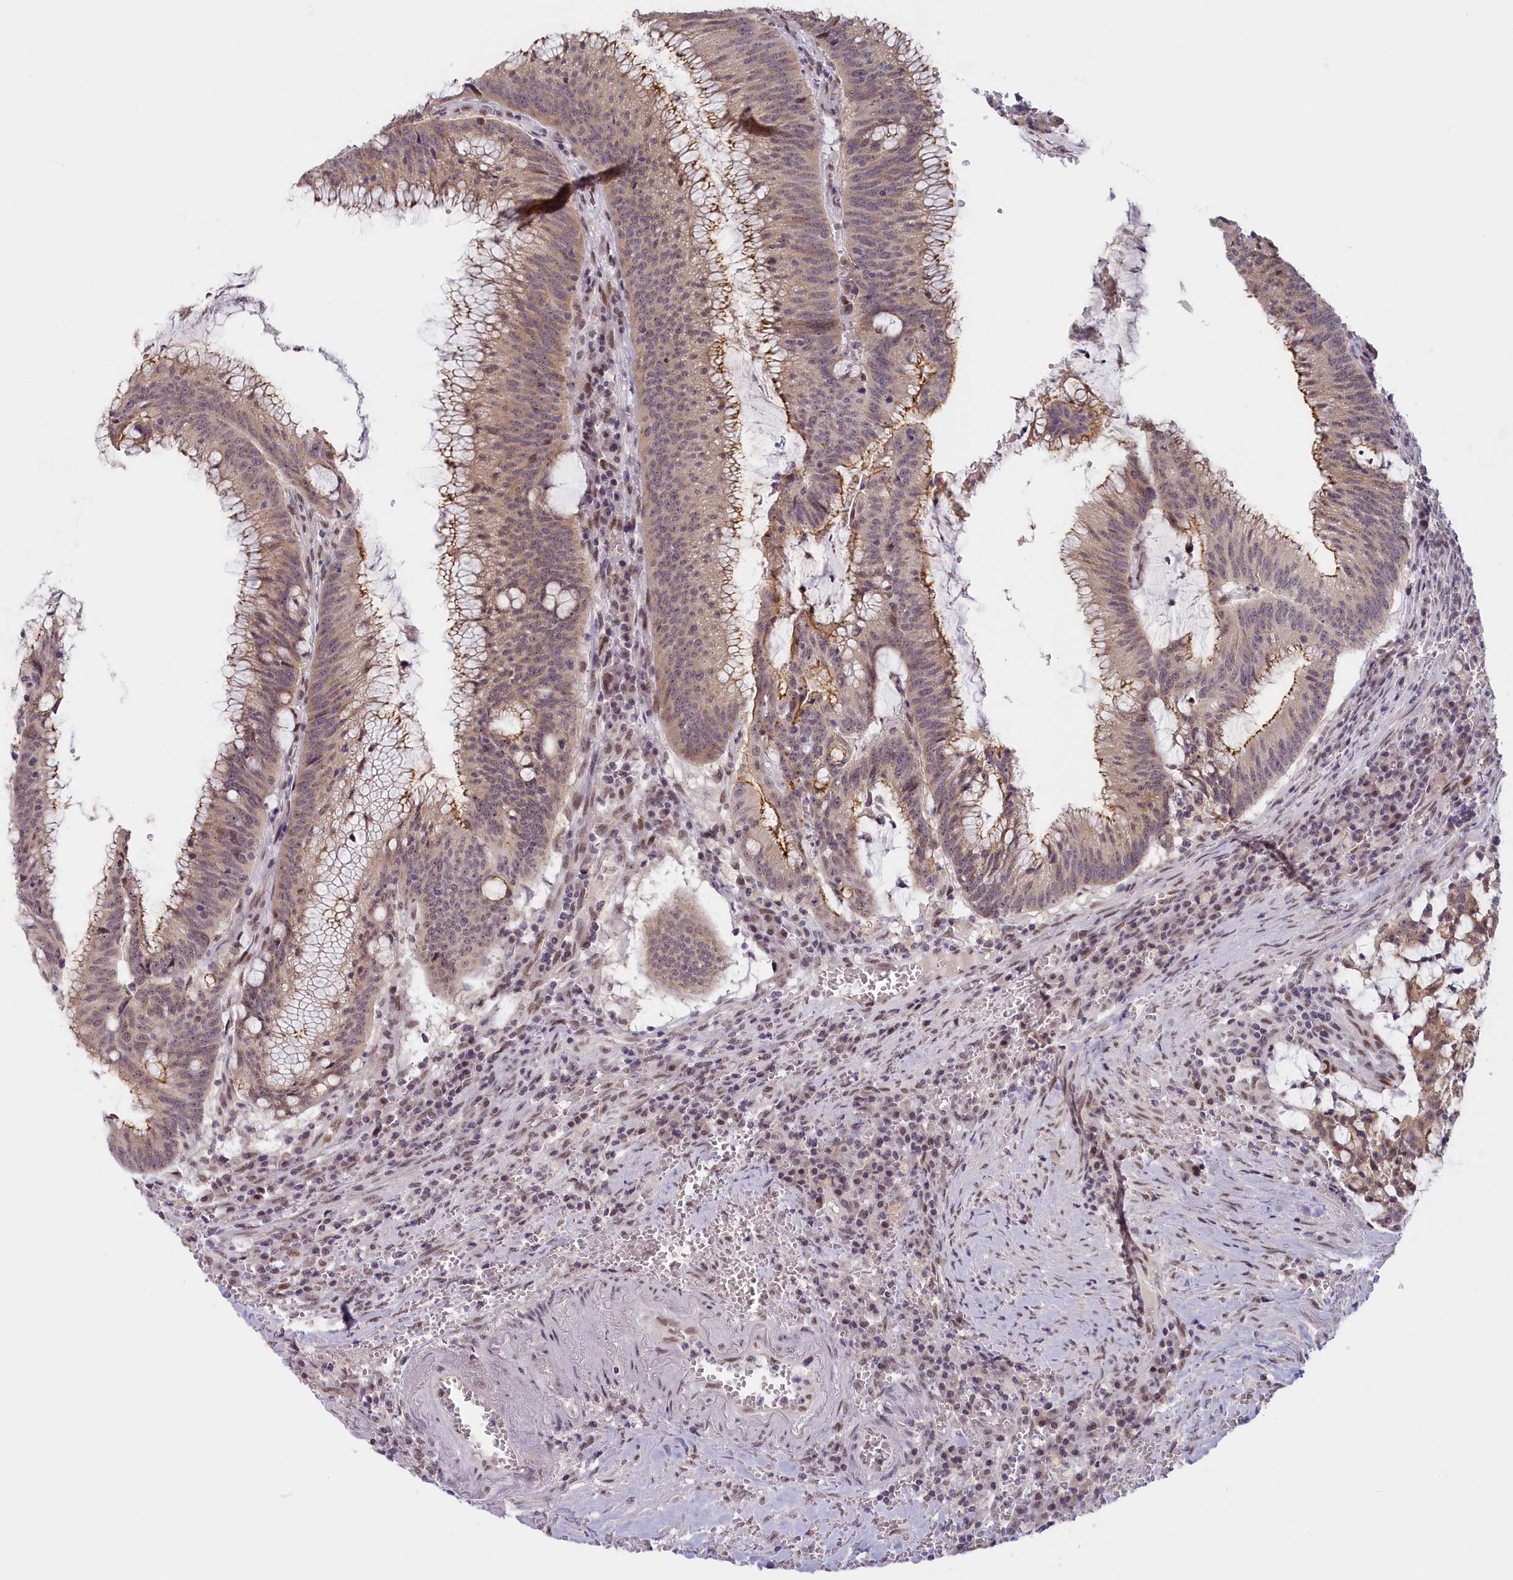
{"staining": {"intensity": "weak", "quantity": "25%-75%", "location": "cytoplasmic/membranous,nuclear"}, "tissue": "colorectal cancer", "cell_type": "Tumor cells", "image_type": "cancer", "snomed": [{"axis": "morphology", "description": "Adenocarcinoma, NOS"}, {"axis": "topography", "description": "Rectum"}], "caption": "Weak cytoplasmic/membranous and nuclear protein positivity is present in approximately 25%-75% of tumor cells in colorectal cancer.", "gene": "SEC31B", "patient": {"sex": "female", "age": 77}}